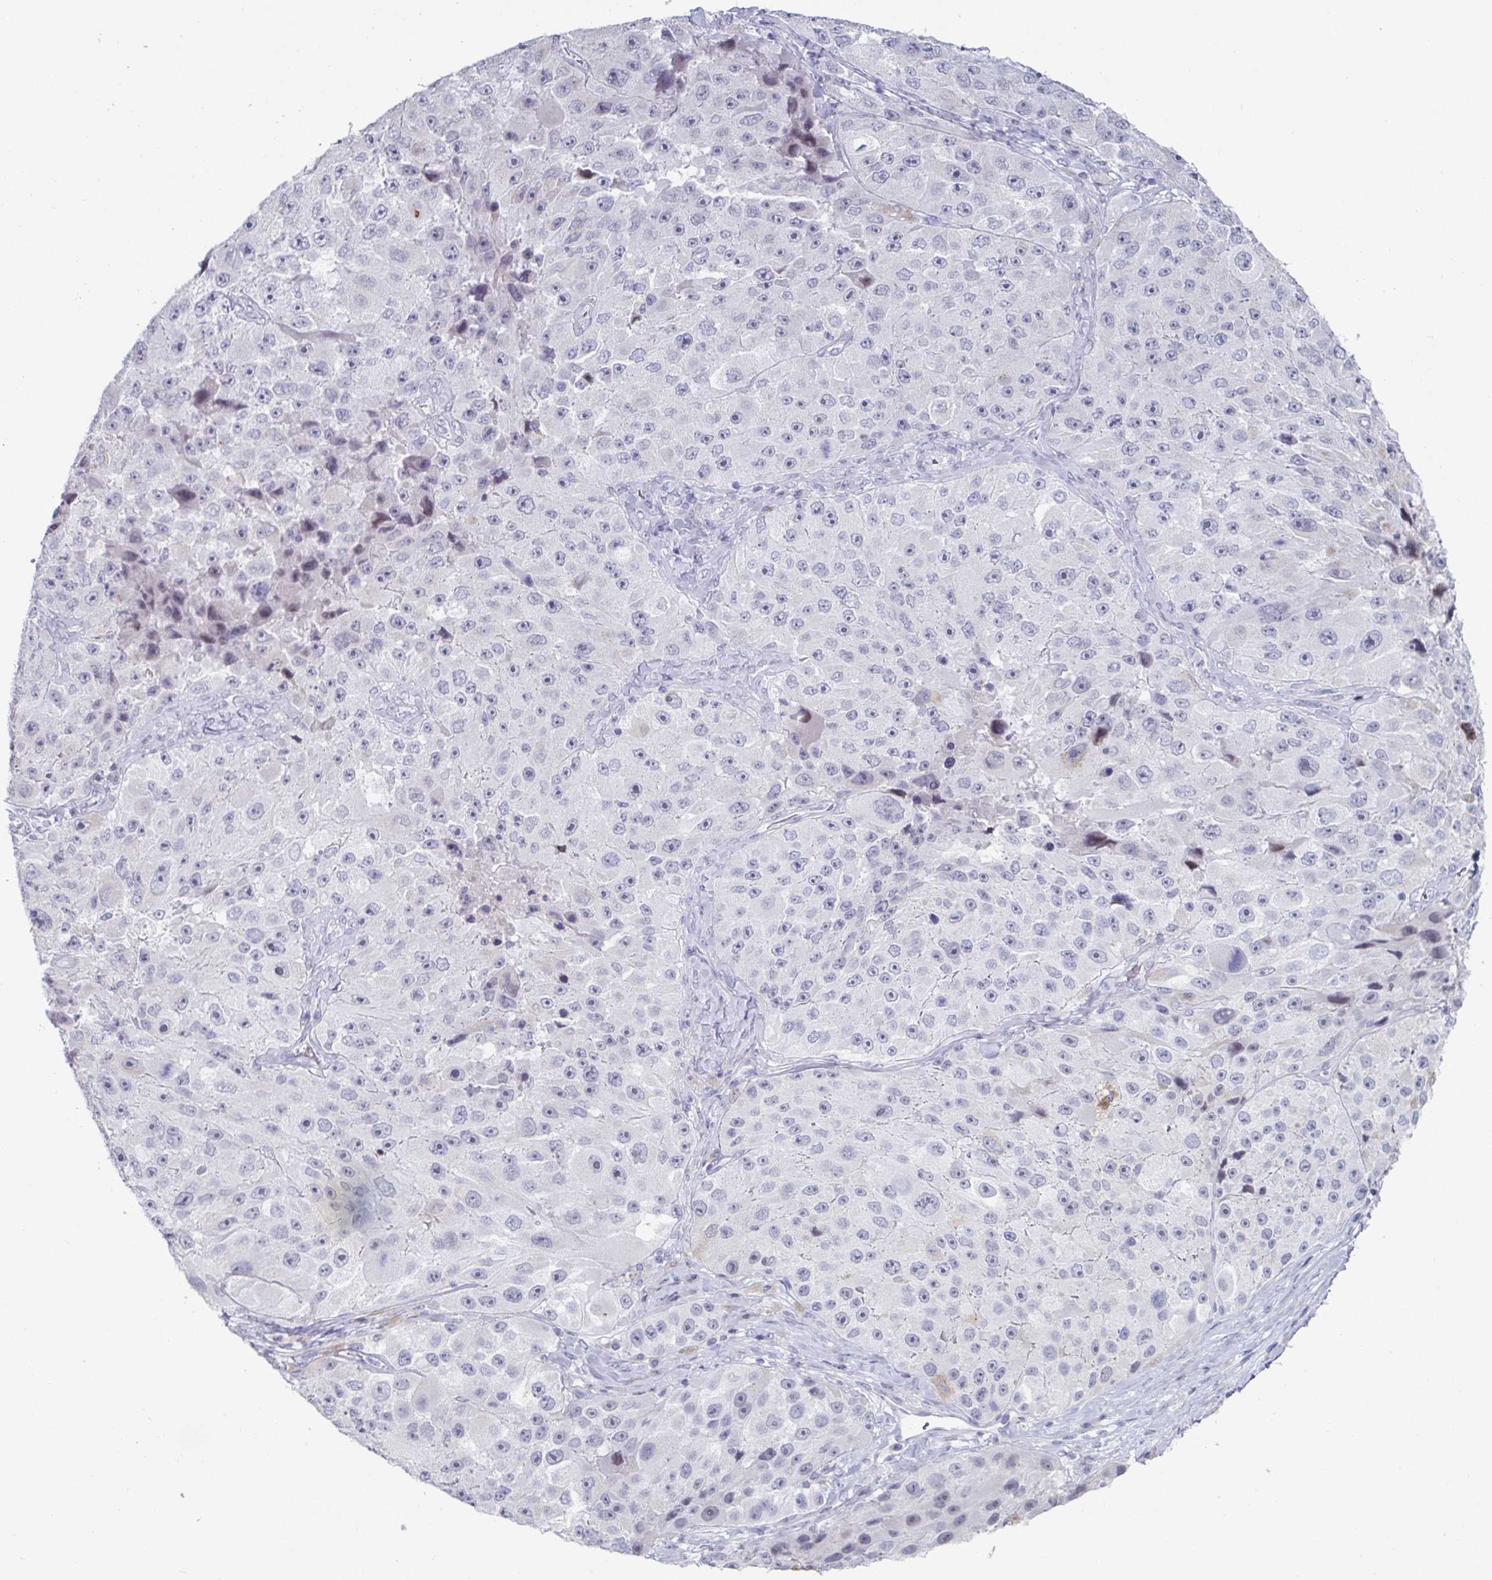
{"staining": {"intensity": "negative", "quantity": "none", "location": "none"}, "tissue": "melanoma", "cell_type": "Tumor cells", "image_type": "cancer", "snomed": [{"axis": "morphology", "description": "Malignant melanoma, Metastatic site"}, {"axis": "topography", "description": "Lymph node"}], "caption": "There is no significant expression in tumor cells of melanoma. (DAB (3,3'-diaminobenzidine) immunohistochemistry (IHC), high magnification).", "gene": "VSIG10L", "patient": {"sex": "male", "age": 62}}